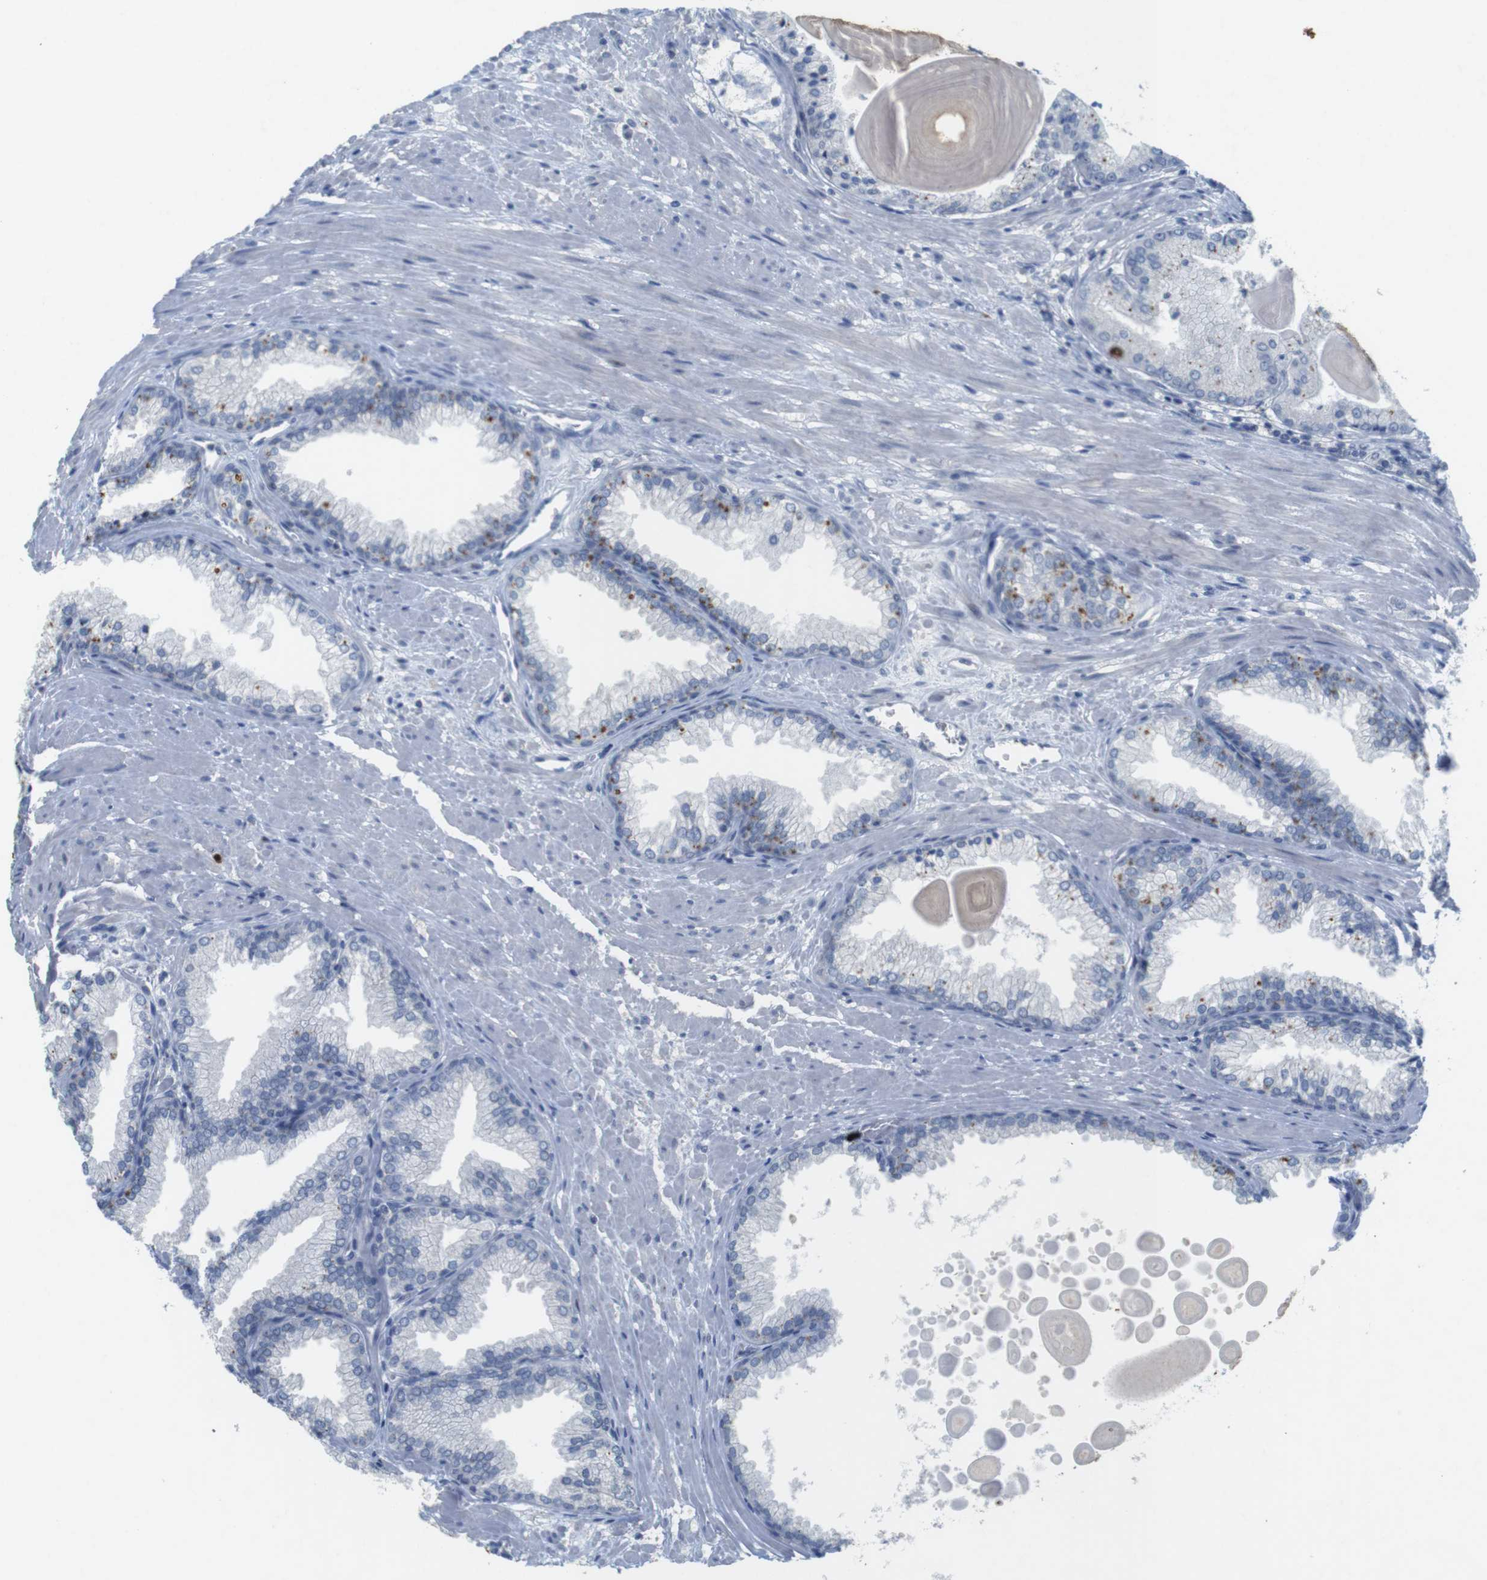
{"staining": {"intensity": "negative", "quantity": "none", "location": "none"}, "tissue": "prostate cancer", "cell_type": "Tumor cells", "image_type": "cancer", "snomed": [{"axis": "morphology", "description": "Adenocarcinoma, Low grade"}, {"axis": "topography", "description": "Prostate"}], "caption": "Tumor cells show no significant protein positivity in prostate cancer.", "gene": "KPNA2", "patient": {"sex": "male", "age": 59}}